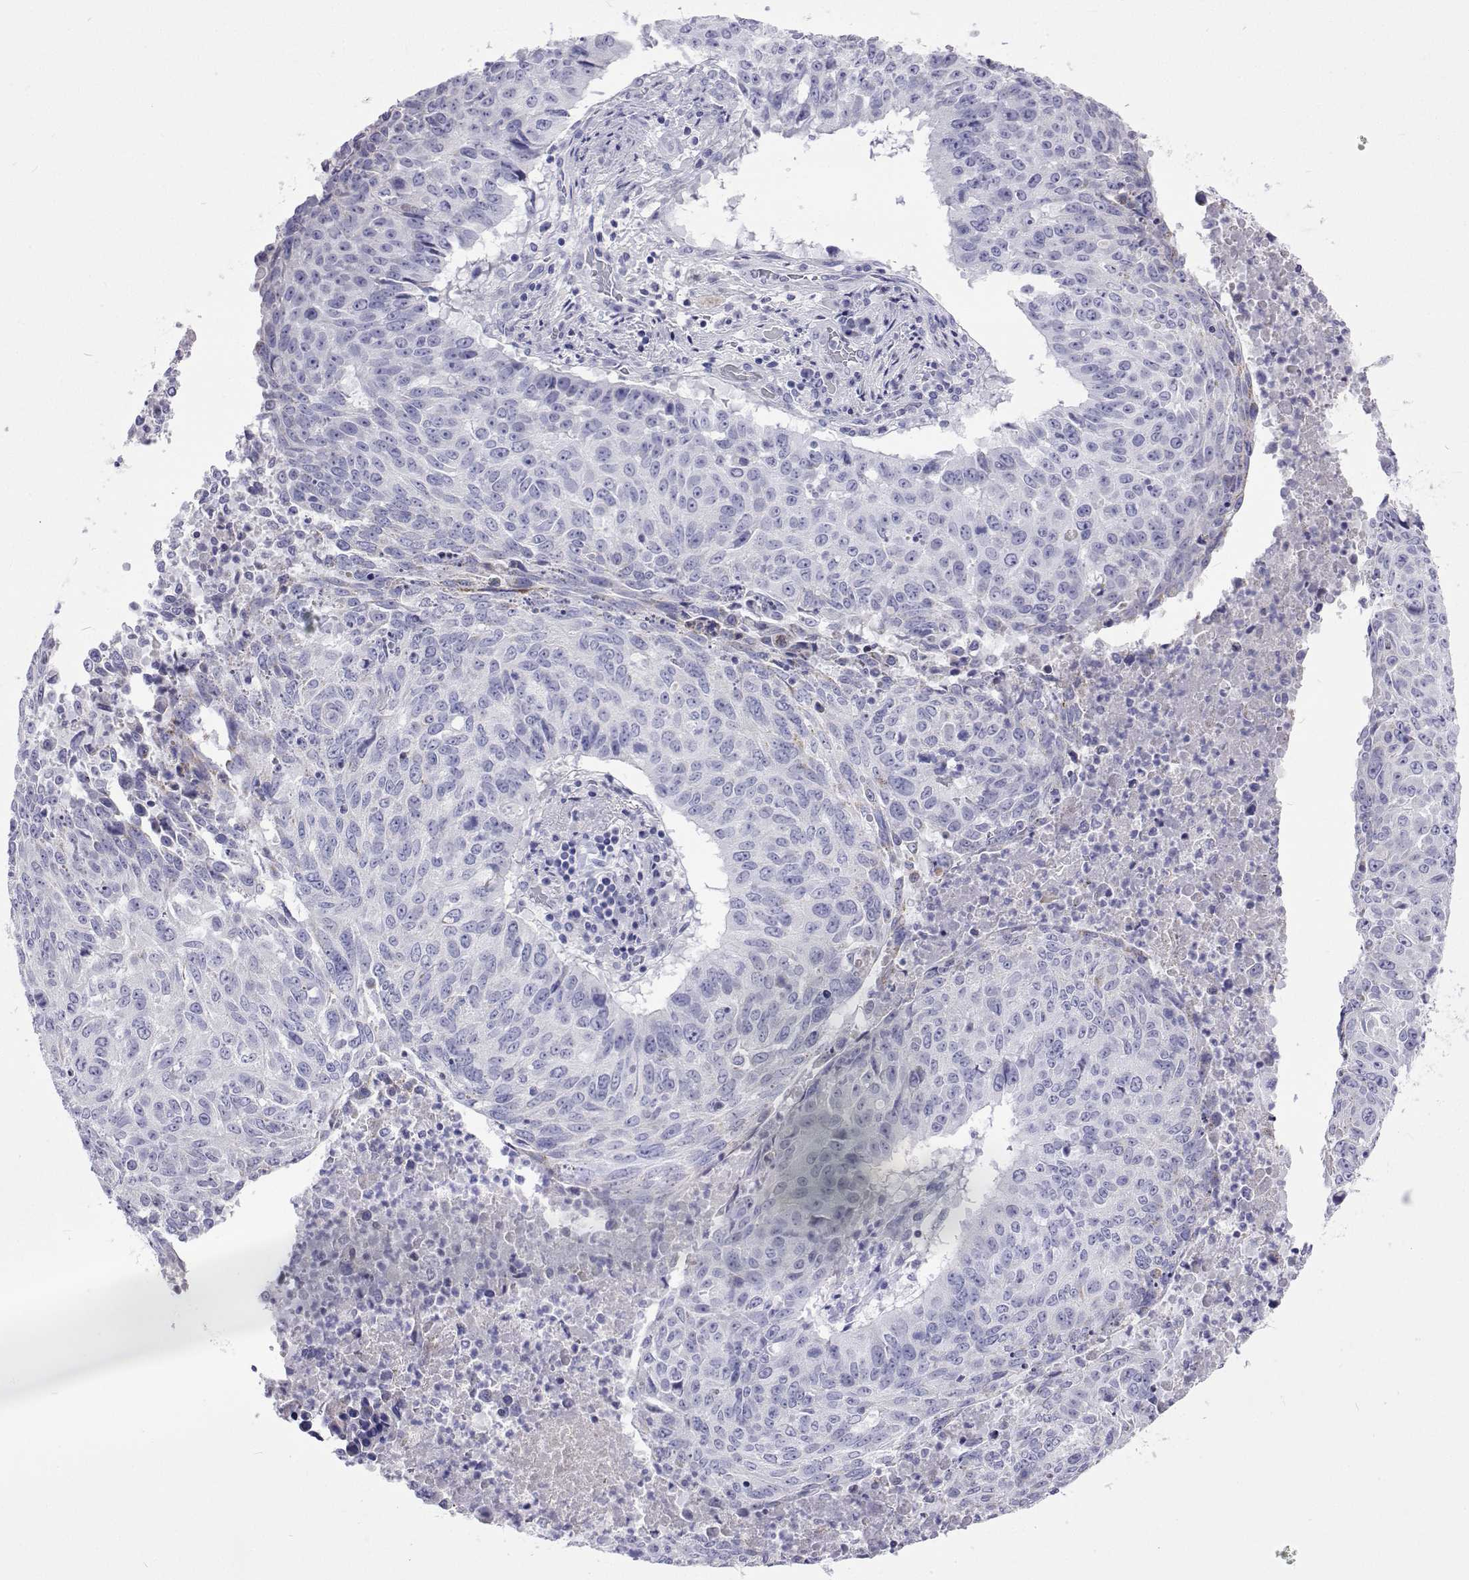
{"staining": {"intensity": "negative", "quantity": "none", "location": "none"}, "tissue": "lung cancer", "cell_type": "Tumor cells", "image_type": "cancer", "snomed": [{"axis": "morphology", "description": "Normal tissue, NOS"}, {"axis": "morphology", "description": "Squamous cell carcinoma, NOS"}, {"axis": "topography", "description": "Bronchus"}, {"axis": "topography", "description": "Lung"}], "caption": "DAB (3,3'-diaminobenzidine) immunohistochemical staining of lung squamous cell carcinoma exhibits no significant positivity in tumor cells. (DAB (3,3'-diaminobenzidine) immunohistochemistry (IHC), high magnification).", "gene": "UMODL1", "patient": {"sex": "male", "age": 64}}